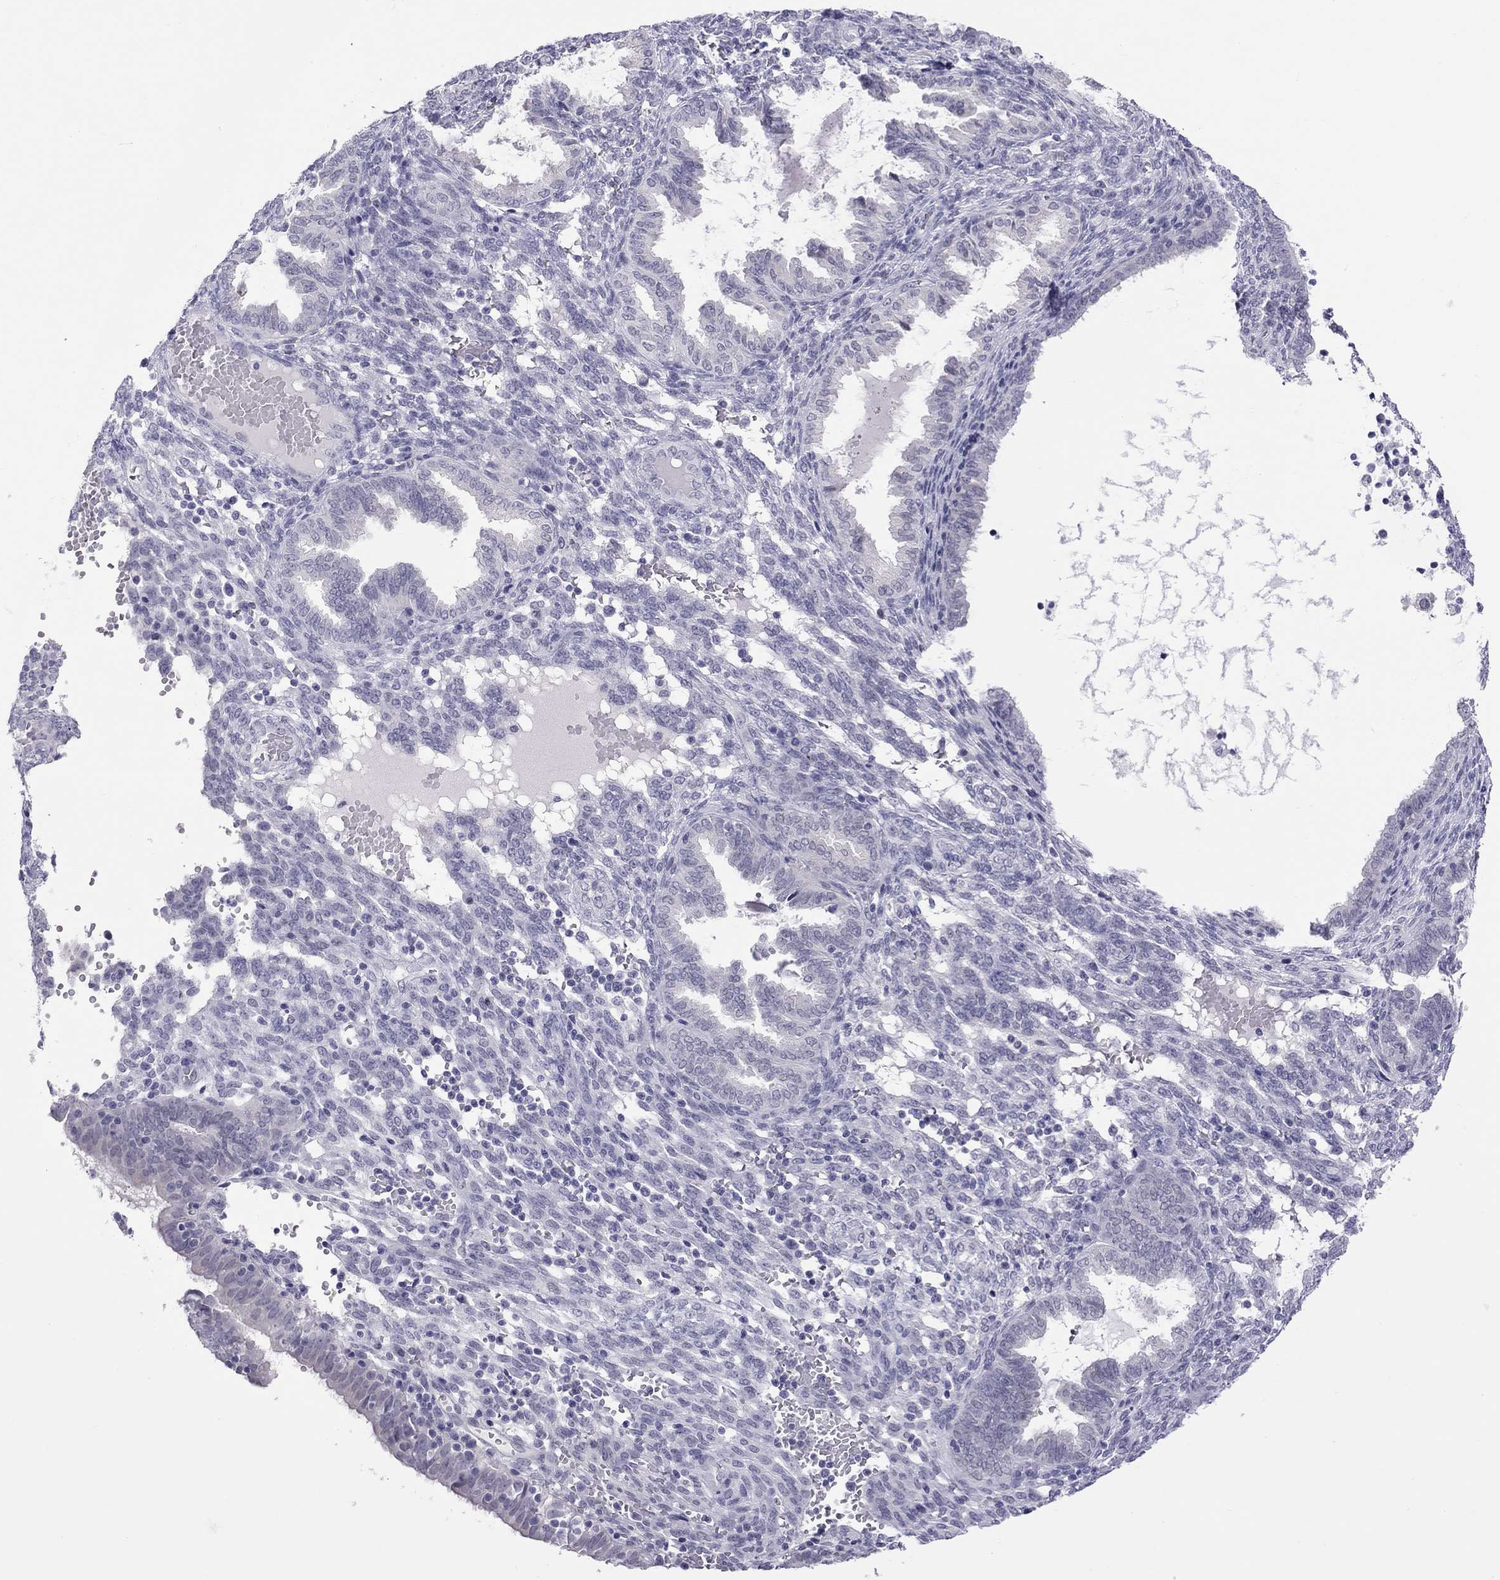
{"staining": {"intensity": "negative", "quantity": "none", "location": "none"}, "tissue": "endometrium", "cell_type": "Cells in endometrial stroma", "image_type": "normal", "snomed": [{"axis": "morphology", "description": "Normal tissue, NOS"}, {"axis": "topography", "description": "Endometrium"}], "caption": "Immunohistochemistry micrograph of benign endometrium: human endometrium stained with DAB (3,3'-diaminobenzidine) reveals no significant protein staining in cells in endometrial stroma.", "gene": "CHRNB3", "patient": {"sex": "female", "age": 42}}